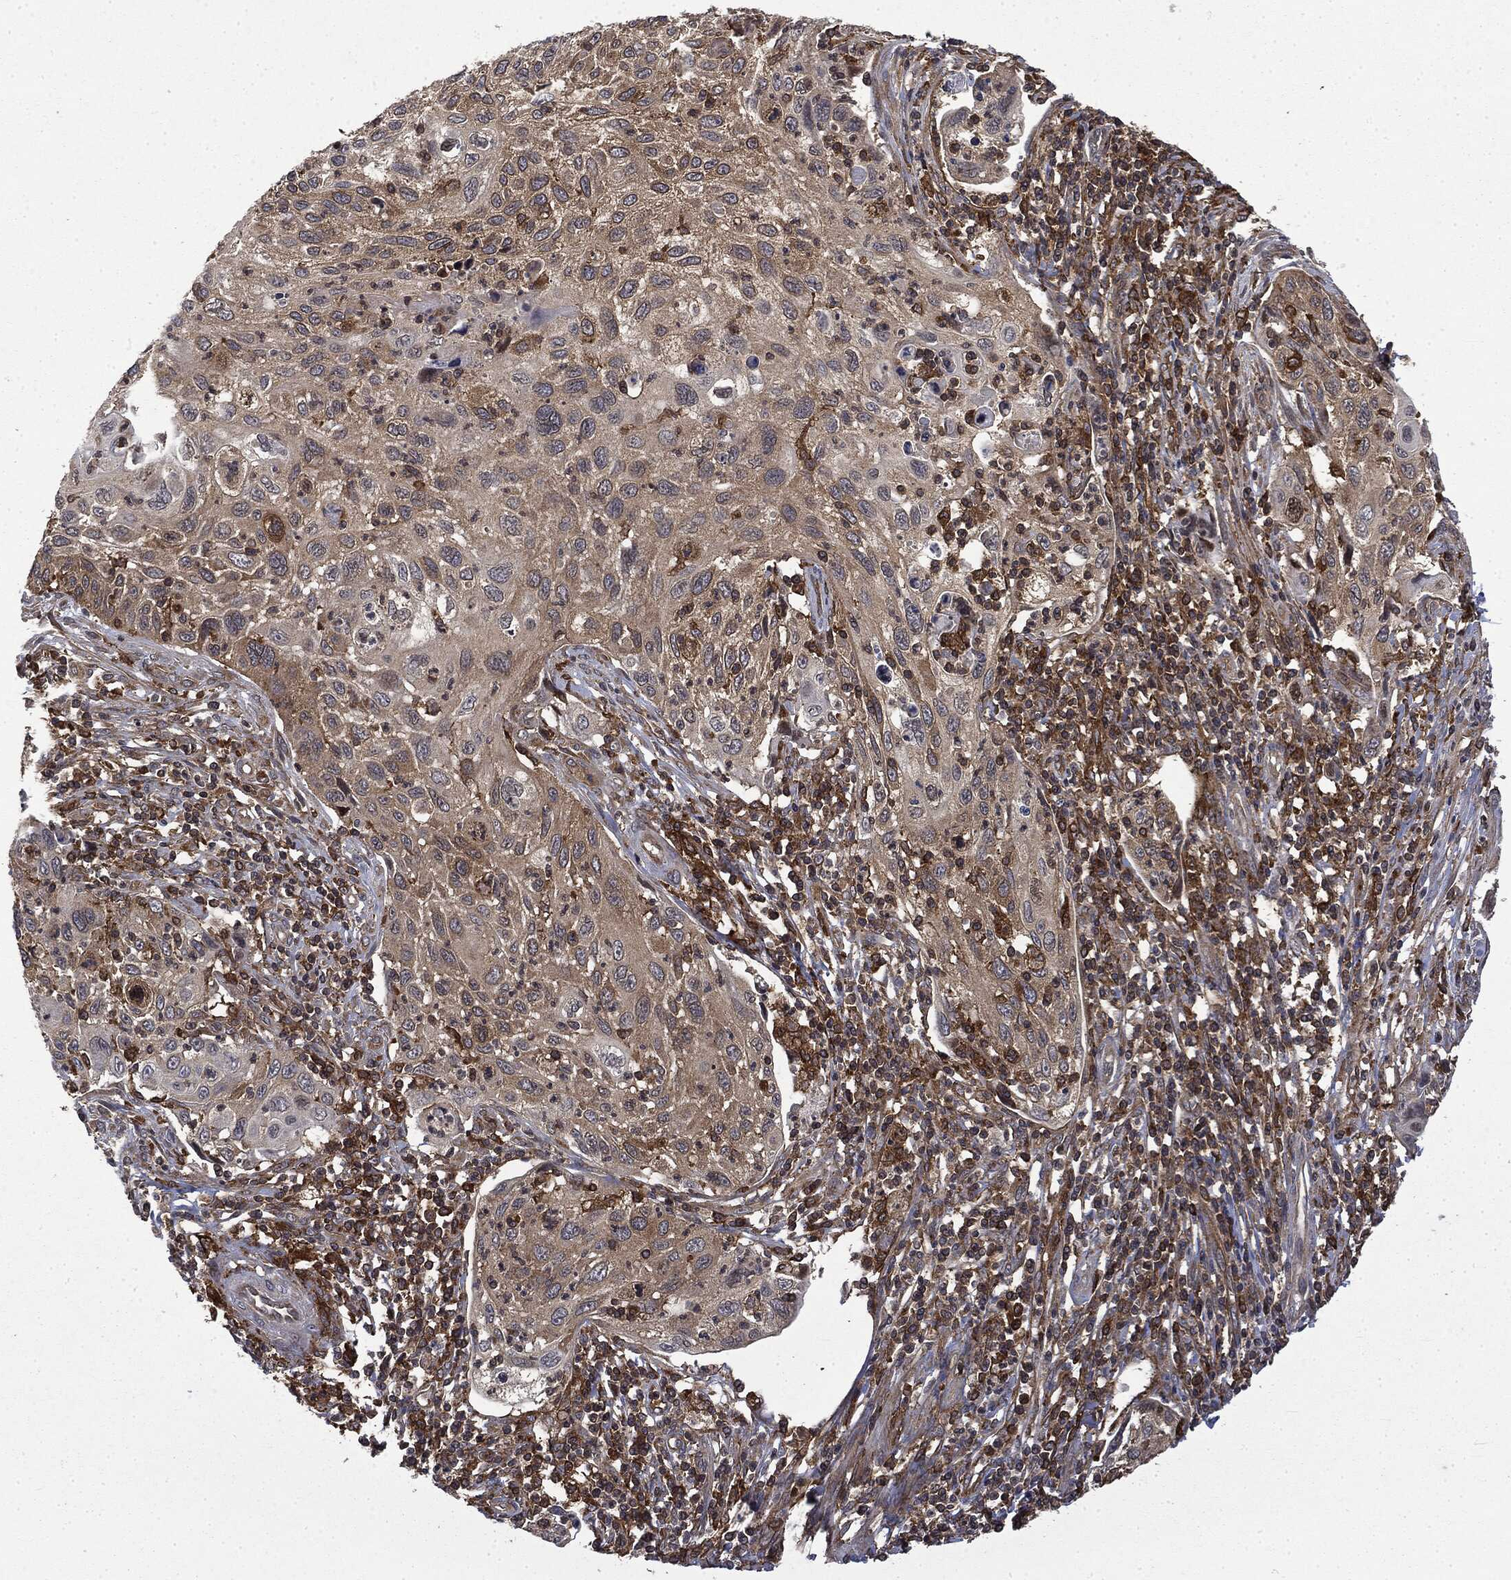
{"staining": {"intensity": "moderate", "quantity": "<25%", "location": "cytoplasmic/membranous"}, "tissue": "cervical cancer", "cell_type": "Tumor cells", "image_type": "cancer", "snomed": [{"axis": "morphology", "description": "Squamous cell carcinoma, NOS"}, {"axis": "topography", "description": "Cervix"}], "caption": "Immunohistochemical staining of human squamous cell carcinoma (cervical) shows low levels of moderate cytoplasmic/membranous expression in approximately <25% of tumor cells.", "gene": "SNX5", "patient": {"sex": "female", "age": 70}}